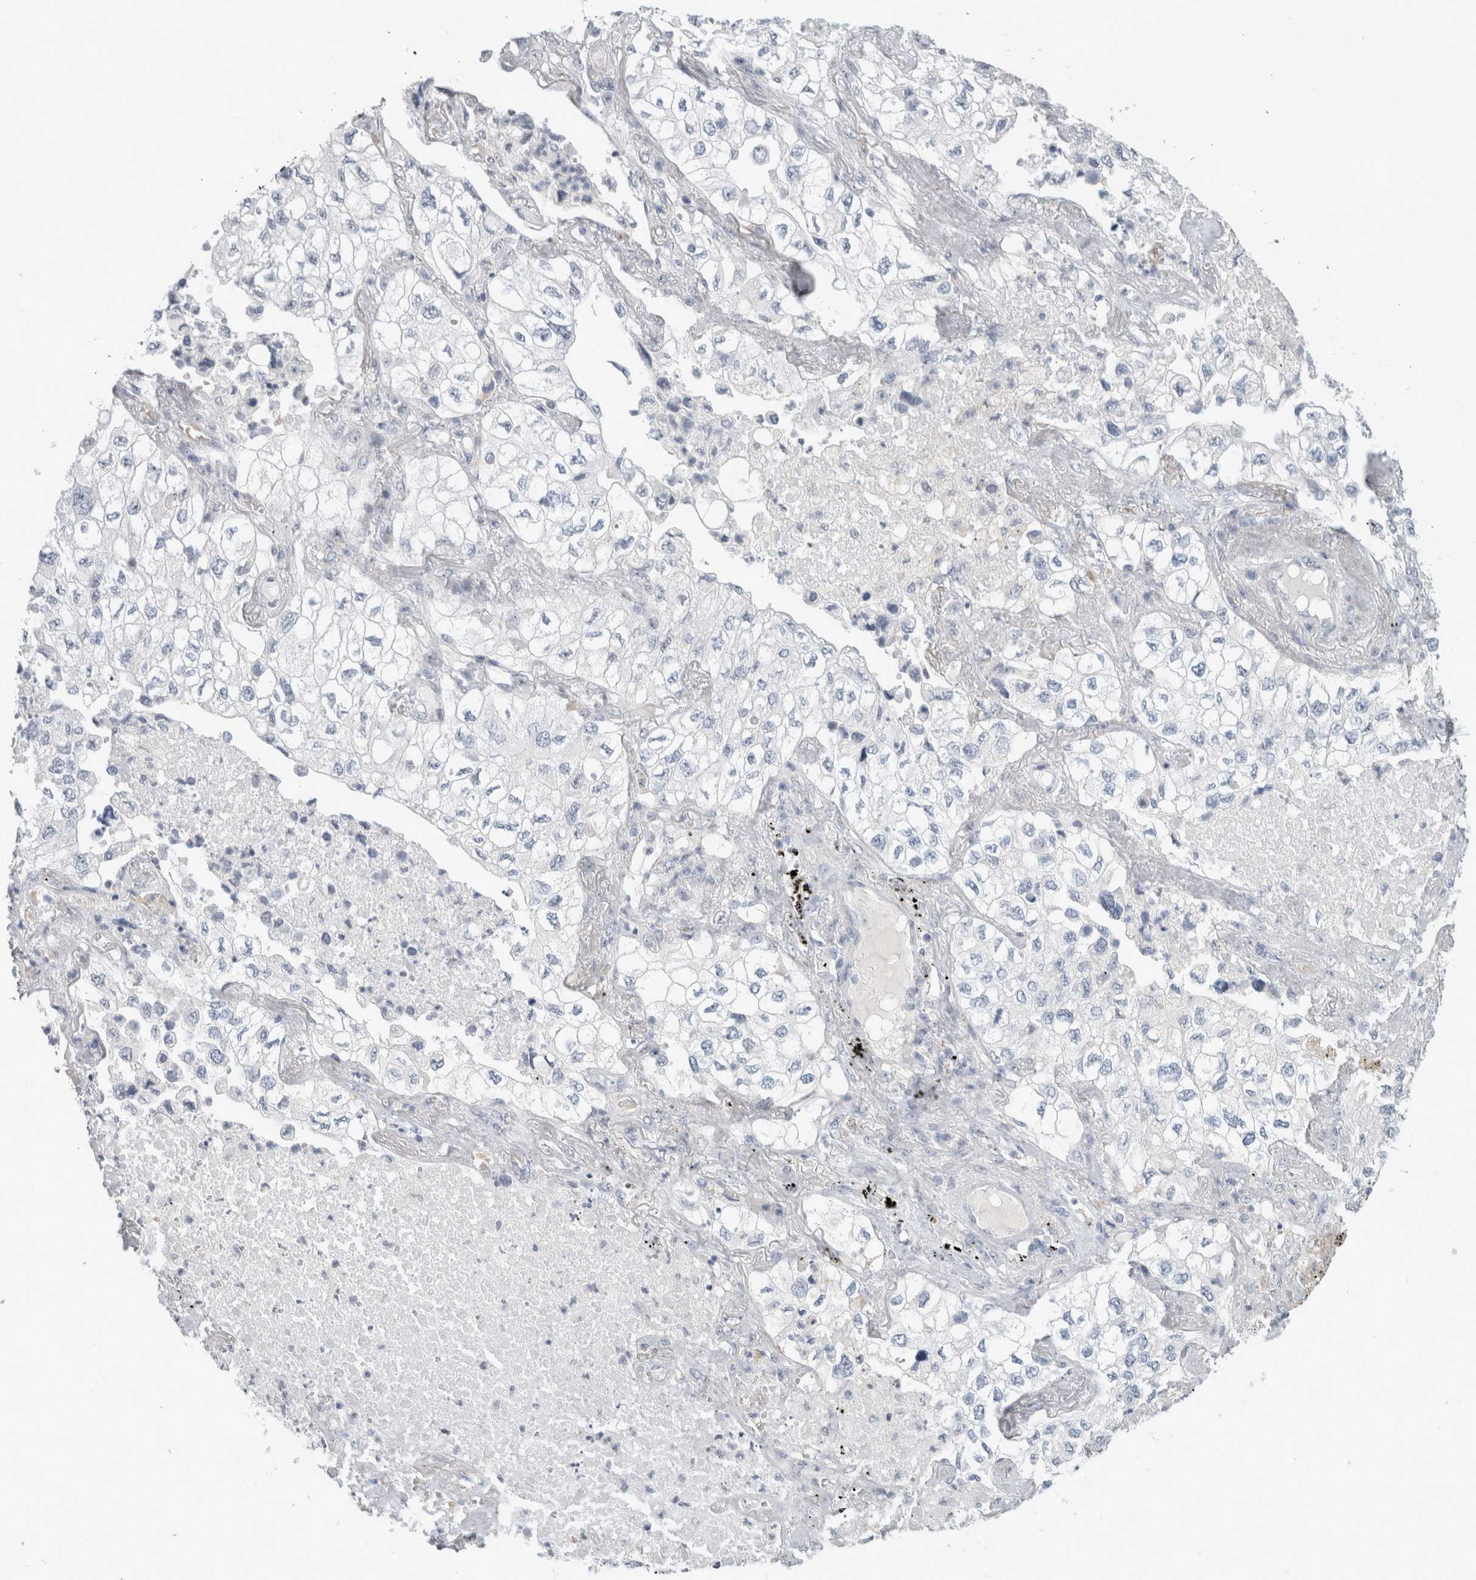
{"staining": {"intensity": "negative", "quantity": "none", "location": "none"}, "tissue": "lung cancer", "cell_type": "Tumor cells", "image_type": "cancer", "snomed": [{"axis": "morphology", "description": "Adenocarcinoma, NOS"}, {"axis": "topography", "description": "Lung"}], "caption": "Immunohistochemistry of lung cancer (adenocarcinoma) demonstrates no staining in tumor cells. (DAB (3,3'-diaminobenzidine) immunohistochemistry with hematoxylin counter stain).", "gene": "FMR1NB", "patient": {"sex": "male", "age": 63}}